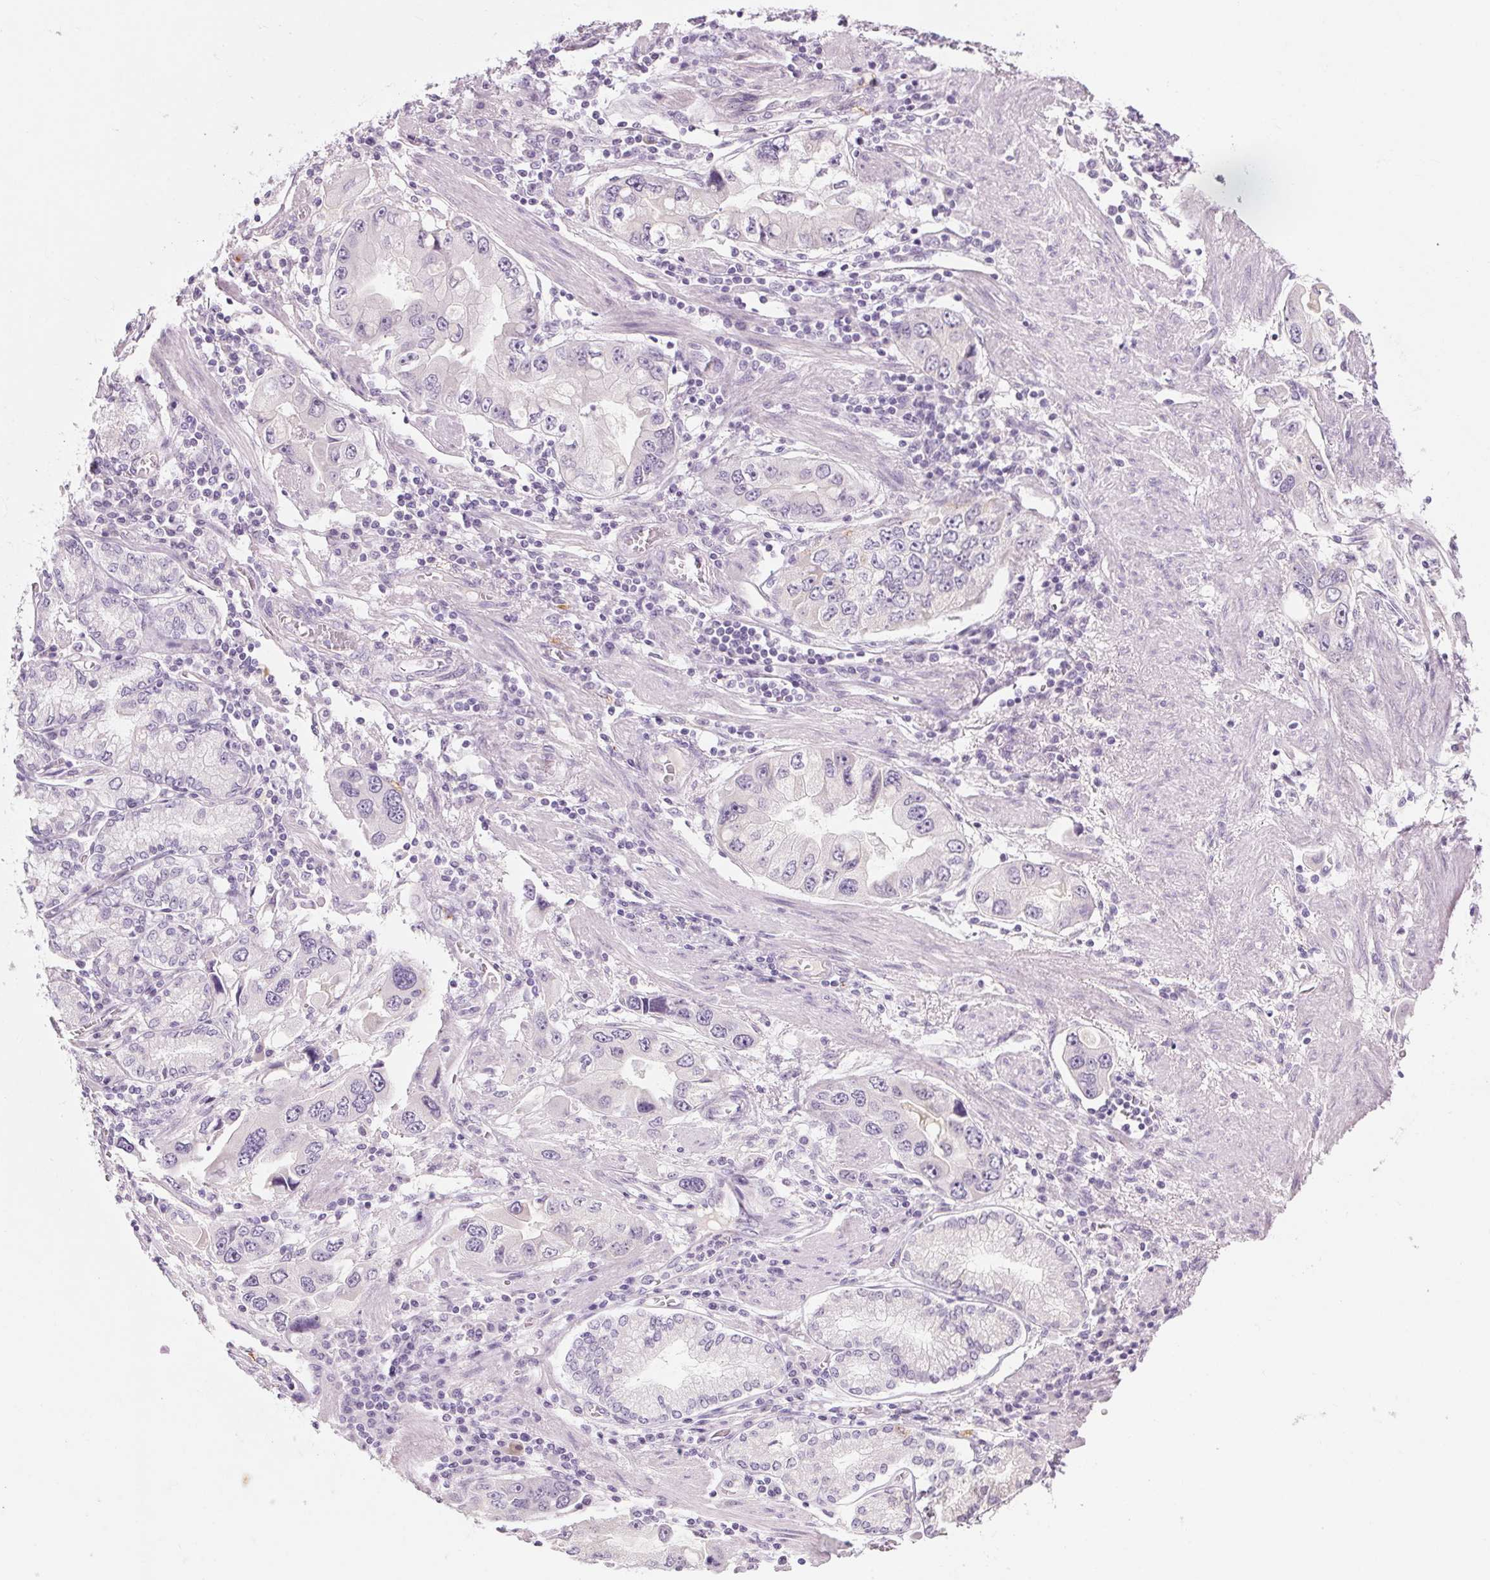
{"staining": {"intensity": "negative", "quantity": "none", "location": "none"}, "tissue": "stomach cancer", "cell_type": "Tumor cells", "image_type": "cancer", "snomed": [{"axis": "morphology", "description": "Adenocarcinoma, NOS"}, {"axis": "topography", "description": "Stomach, lower"}], "caption": "Tumor cells are negative for protein expression in human stomach cancer.", "gene": "RPTN", "patient": {"sex": "female", "age": 93}}